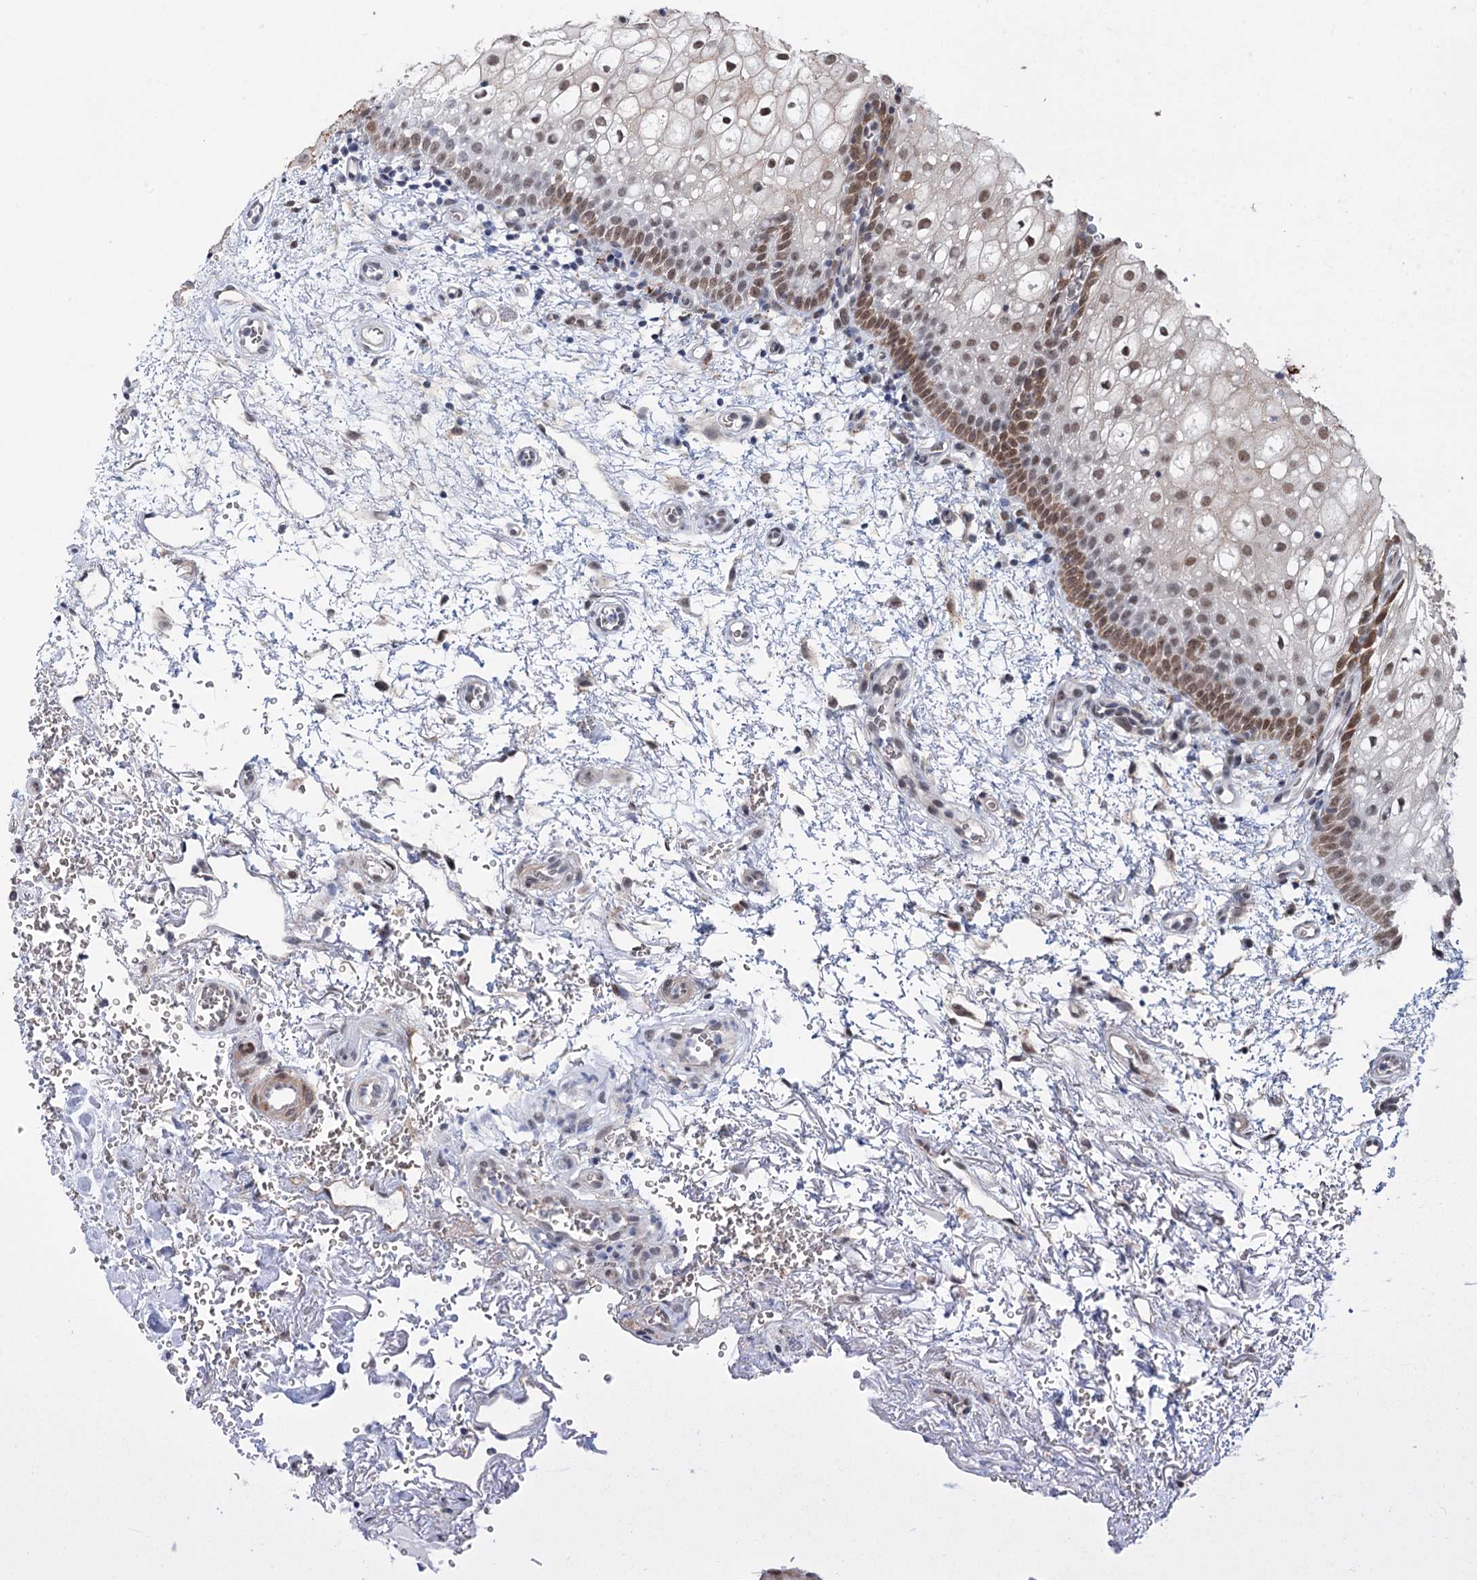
{"staining": {"intensity": "moderate", "quantity": ">75%", "location": "cytoplasmic/membranous,nuclear"}, "tissue": "oral mucosa", "cell_type": "Squamous epithelial cells", "image_type": "normal", "snomed": [{"axis": "morphology", "description": "Normal tissue, NOS"}, {"axis": "morphology", "description": "Squamous cell carcinoma, NOS"}, {"axis": "topography", "description": "Oral tissue"}, {"axis": "topography", "description": "Head-Neck"}], "caption": "Immunohistochemistry (DAB) staining of normal human oral mucosa displays moderate cytoplasmic/membranous,nuclear protein positivity in approximately >75% of squamous epithelial cells.", "gene": "FAM53A", "patient": {"sex": "male", "age": 68}}